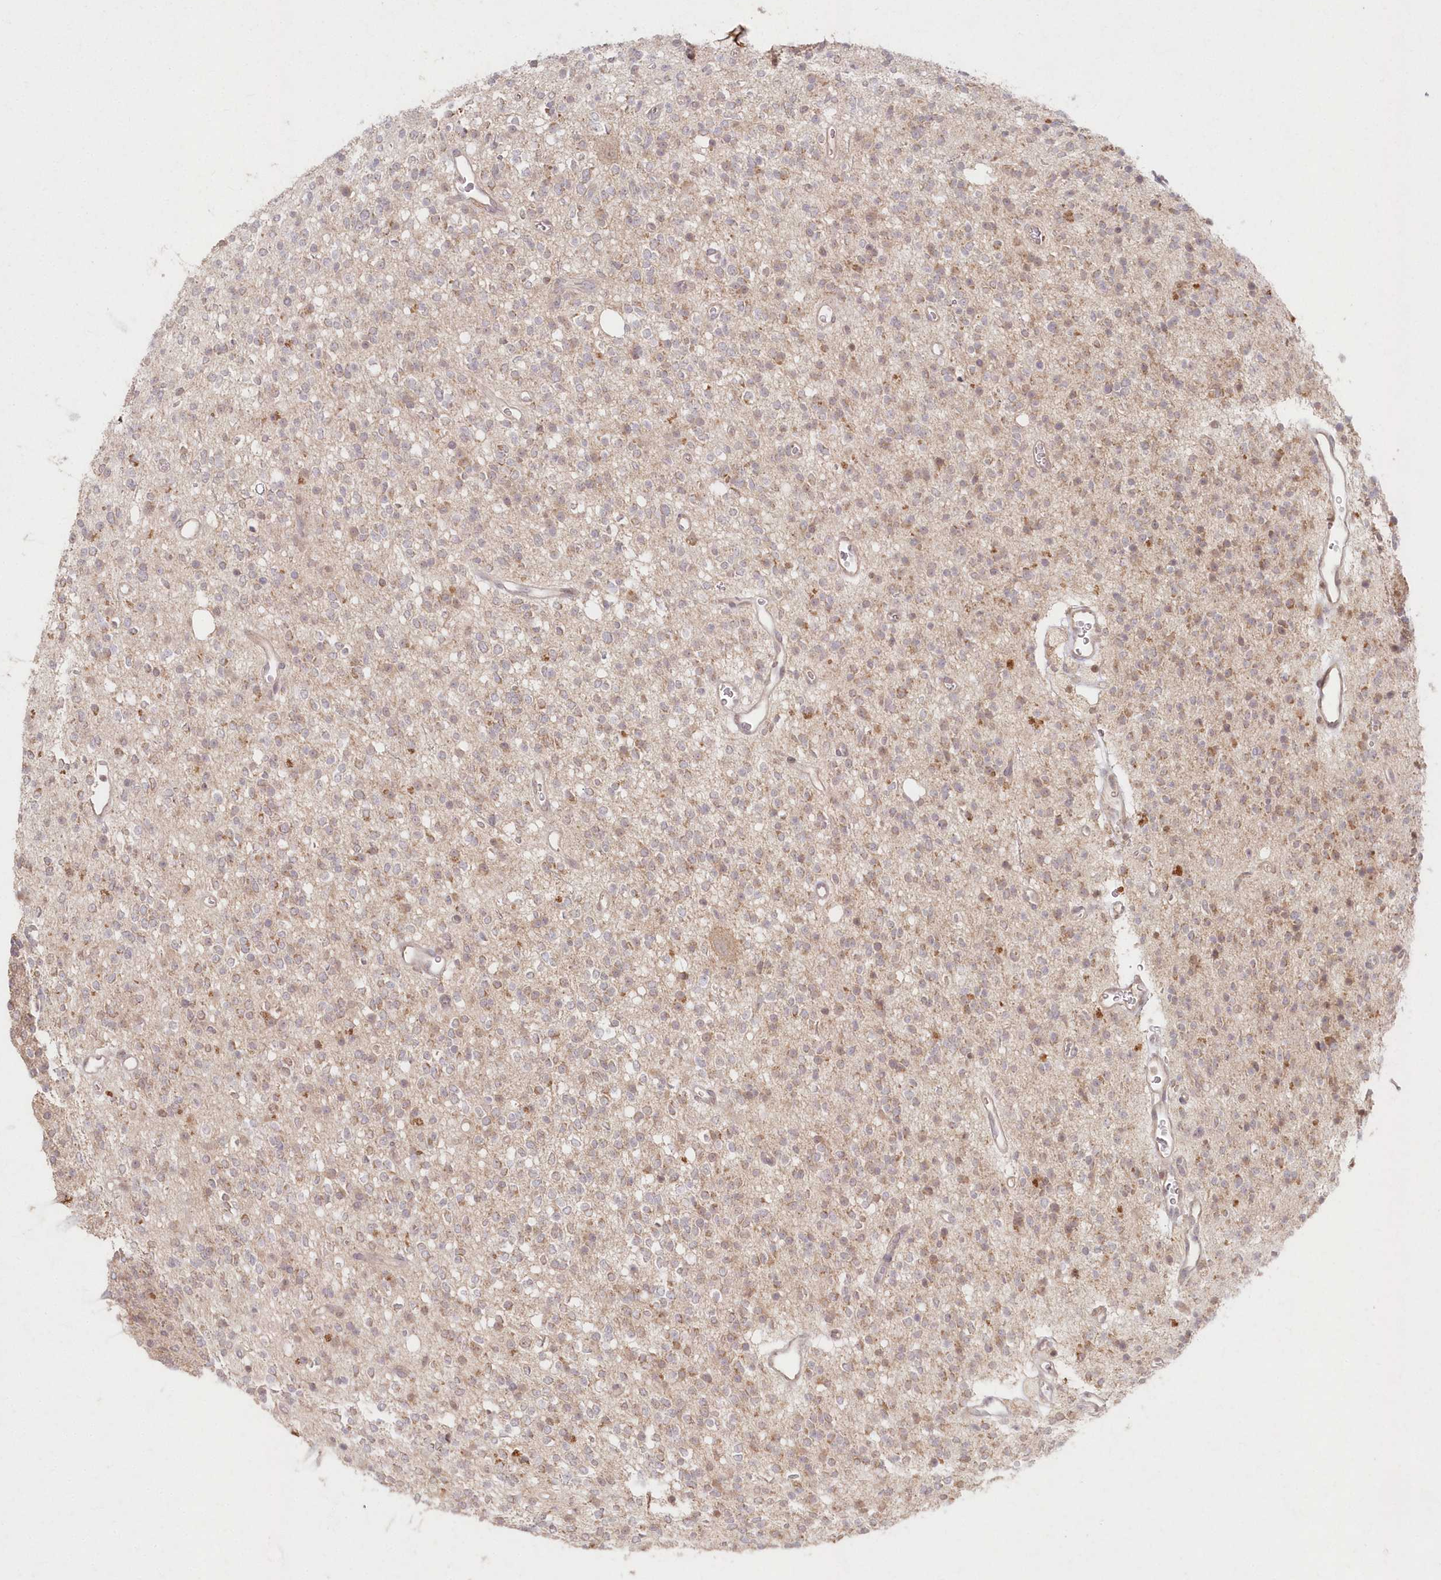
{"staining": {"intensity": "weak", "quantity": "<25%", "location": "cytoplasmic/membranous"}, "tissue": "glioma", "cell_type": "Tumor cells", "image_type": "cancer", "snomed": [{"axis": "morphology", "description": "Glioma, malignant, High grade"}, {"axis": "topography", "description": "Brain"}], "caption": "Micrograph shows no significant protein positivity in tumor cells of malignant glioma (high-grade). Nuclei are stained in blue.", "gene": "ASCC1", "patient": {"sex": "male", "age": 34}}